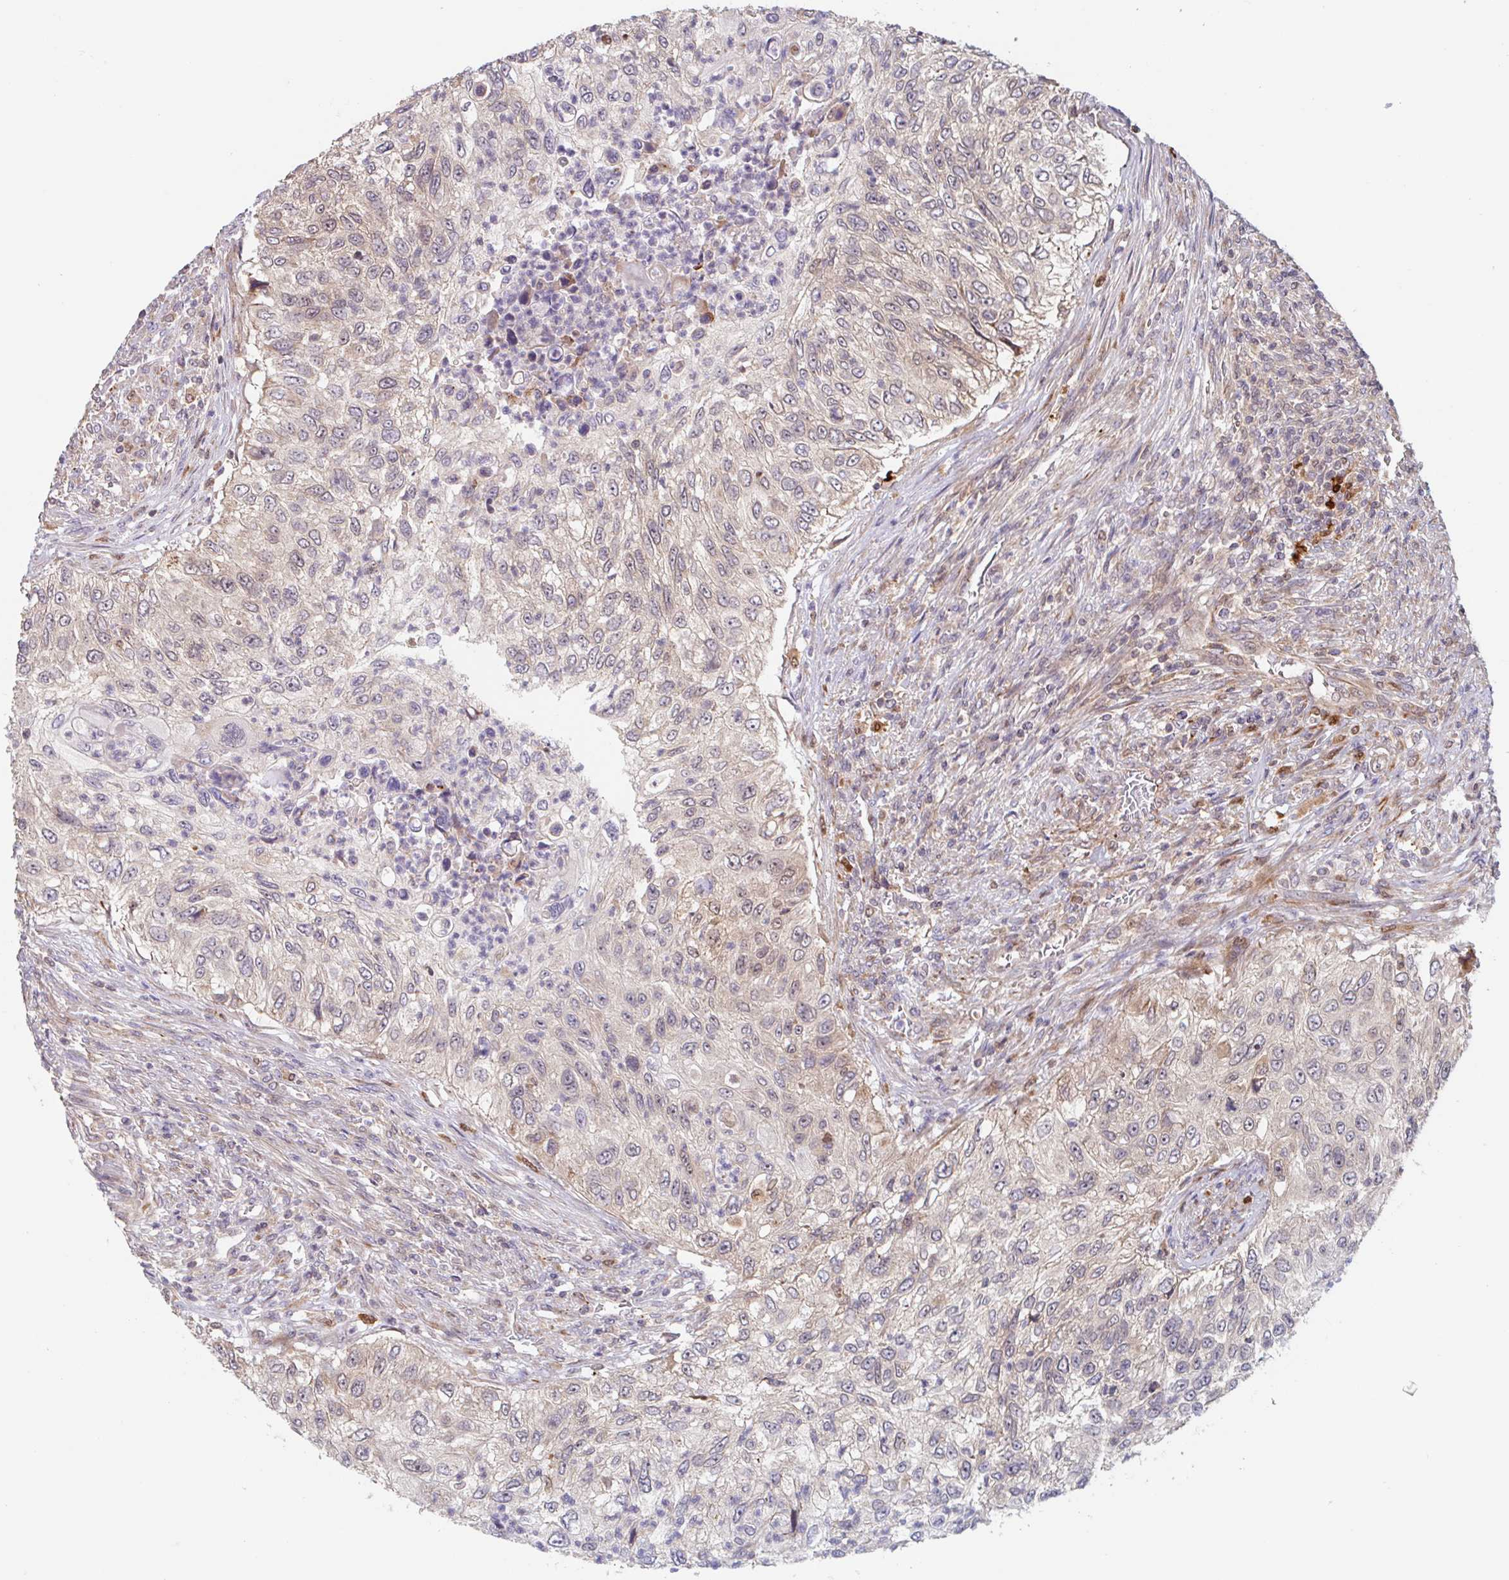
{"staining": {"intensity": "weak", "quantity": "<25%", "location": "cytoplasmic/membranous"}, "tissue": "urothelial cancer", "cell_type": "Tumor cells", "image_type": "cancer", "snomed": [{"axis": "morphology", "description": "Urothelial carcinoma, High grade"}, {"axis": "topography", "description": "Urinary bladder"}], "caption": "Immunohistochemistry (IHC) of human urothelial cancer displays no positivity in tumor cells.", "gene": "NUB1", "patient": {"sex": "female", "age": 60}}